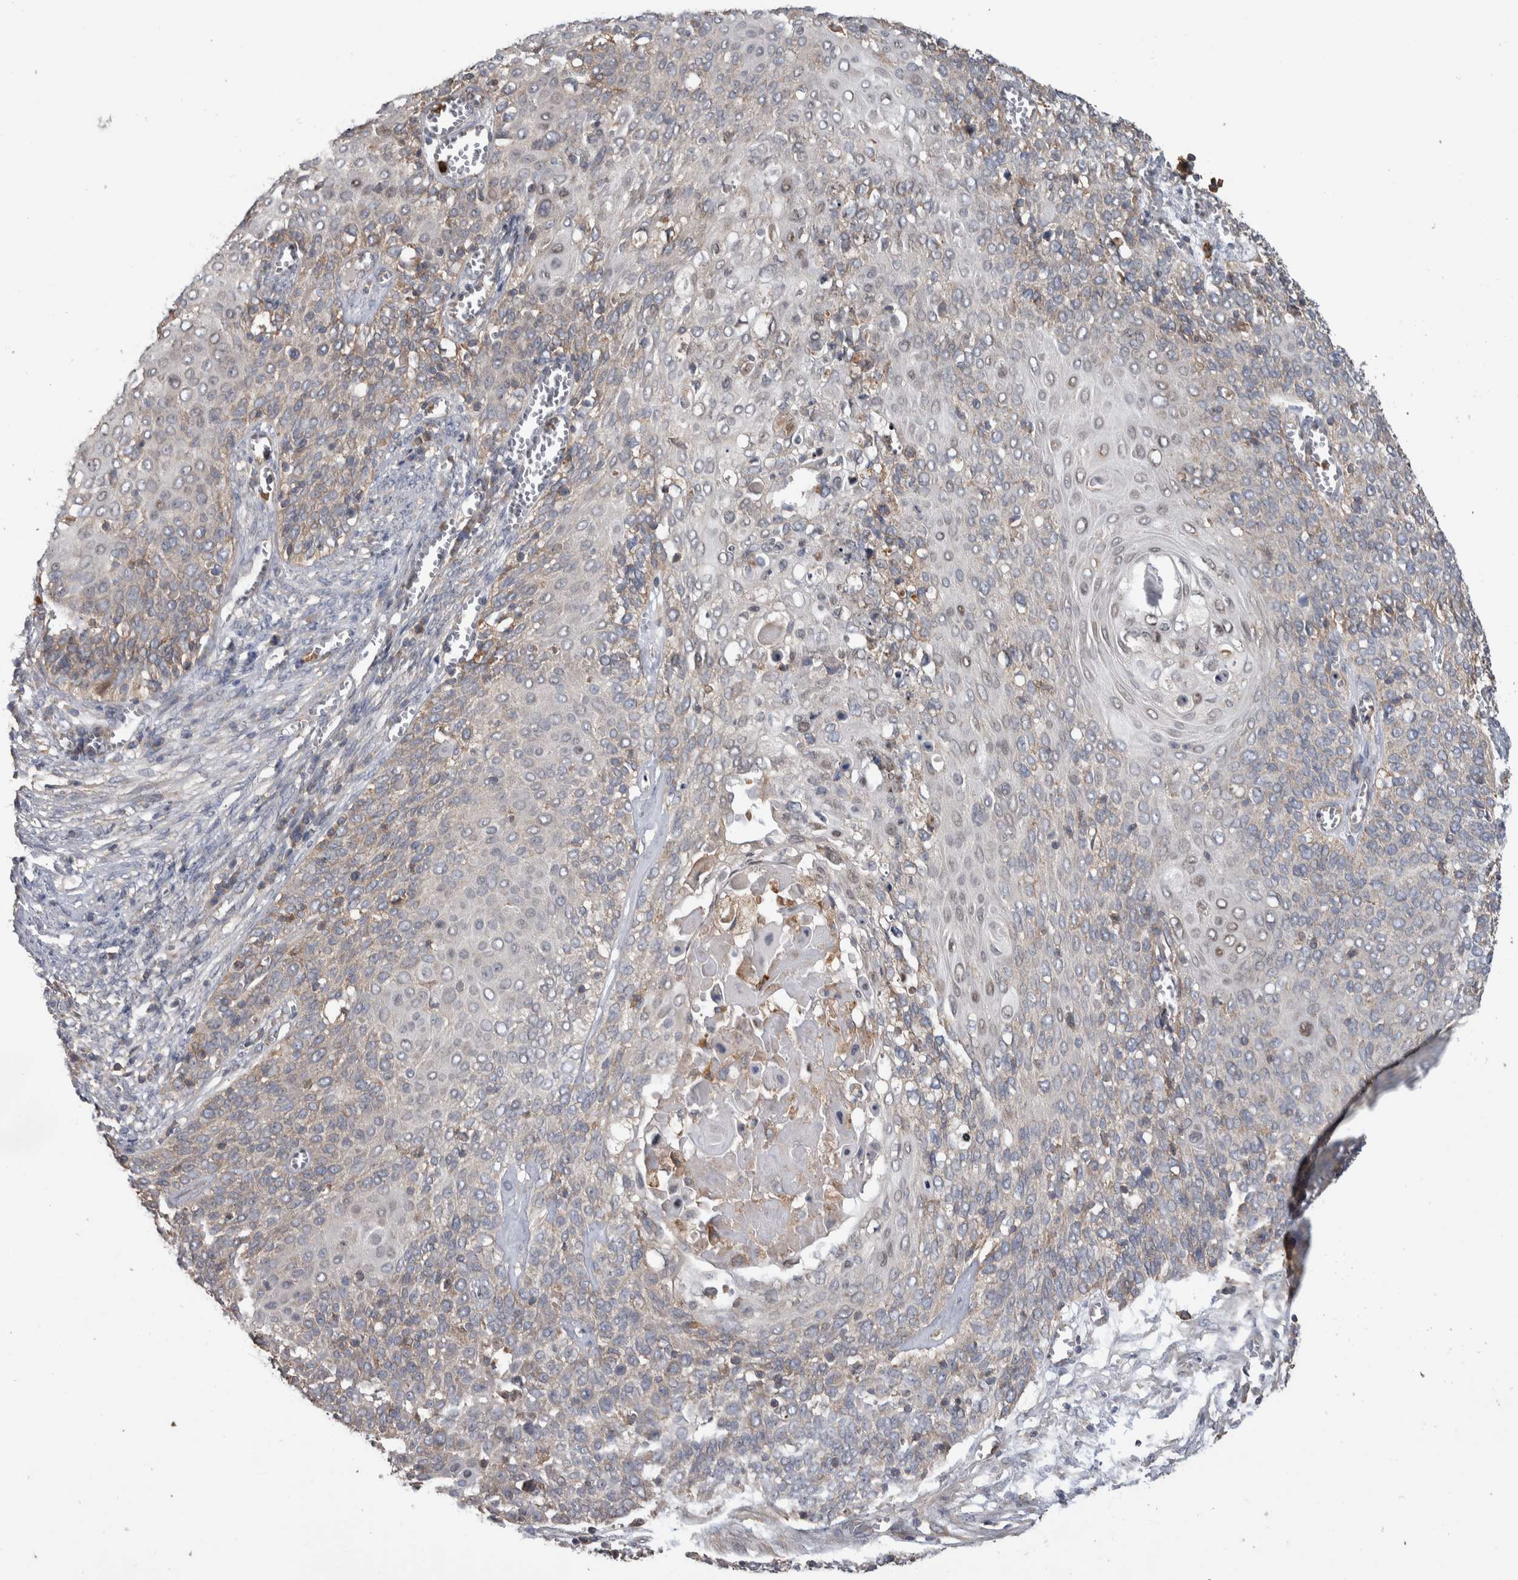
{"staining": {"intensity": "weak", "quantity": "25%-75%", "location": "cytoplasmic/membranous"}, "tissue": "cervical cancer", "cell_type": "Tumor cells", "image_type": "cancer", "snomed": [{"axis": "morphology", "description": "Squamous cell carcinoma, NOS"}, {"axis": "topography", "description": "Cervix"}], "caption": "Squamous cell carcinoma (cervical) was stained to show a protein in brown. There is low levels of weak cytoplasmic/membranous positivity in approximately 25%-75% of tumor cells.", "gene": "SDCBP", "patient": {"sex": "female", "age": 39}}